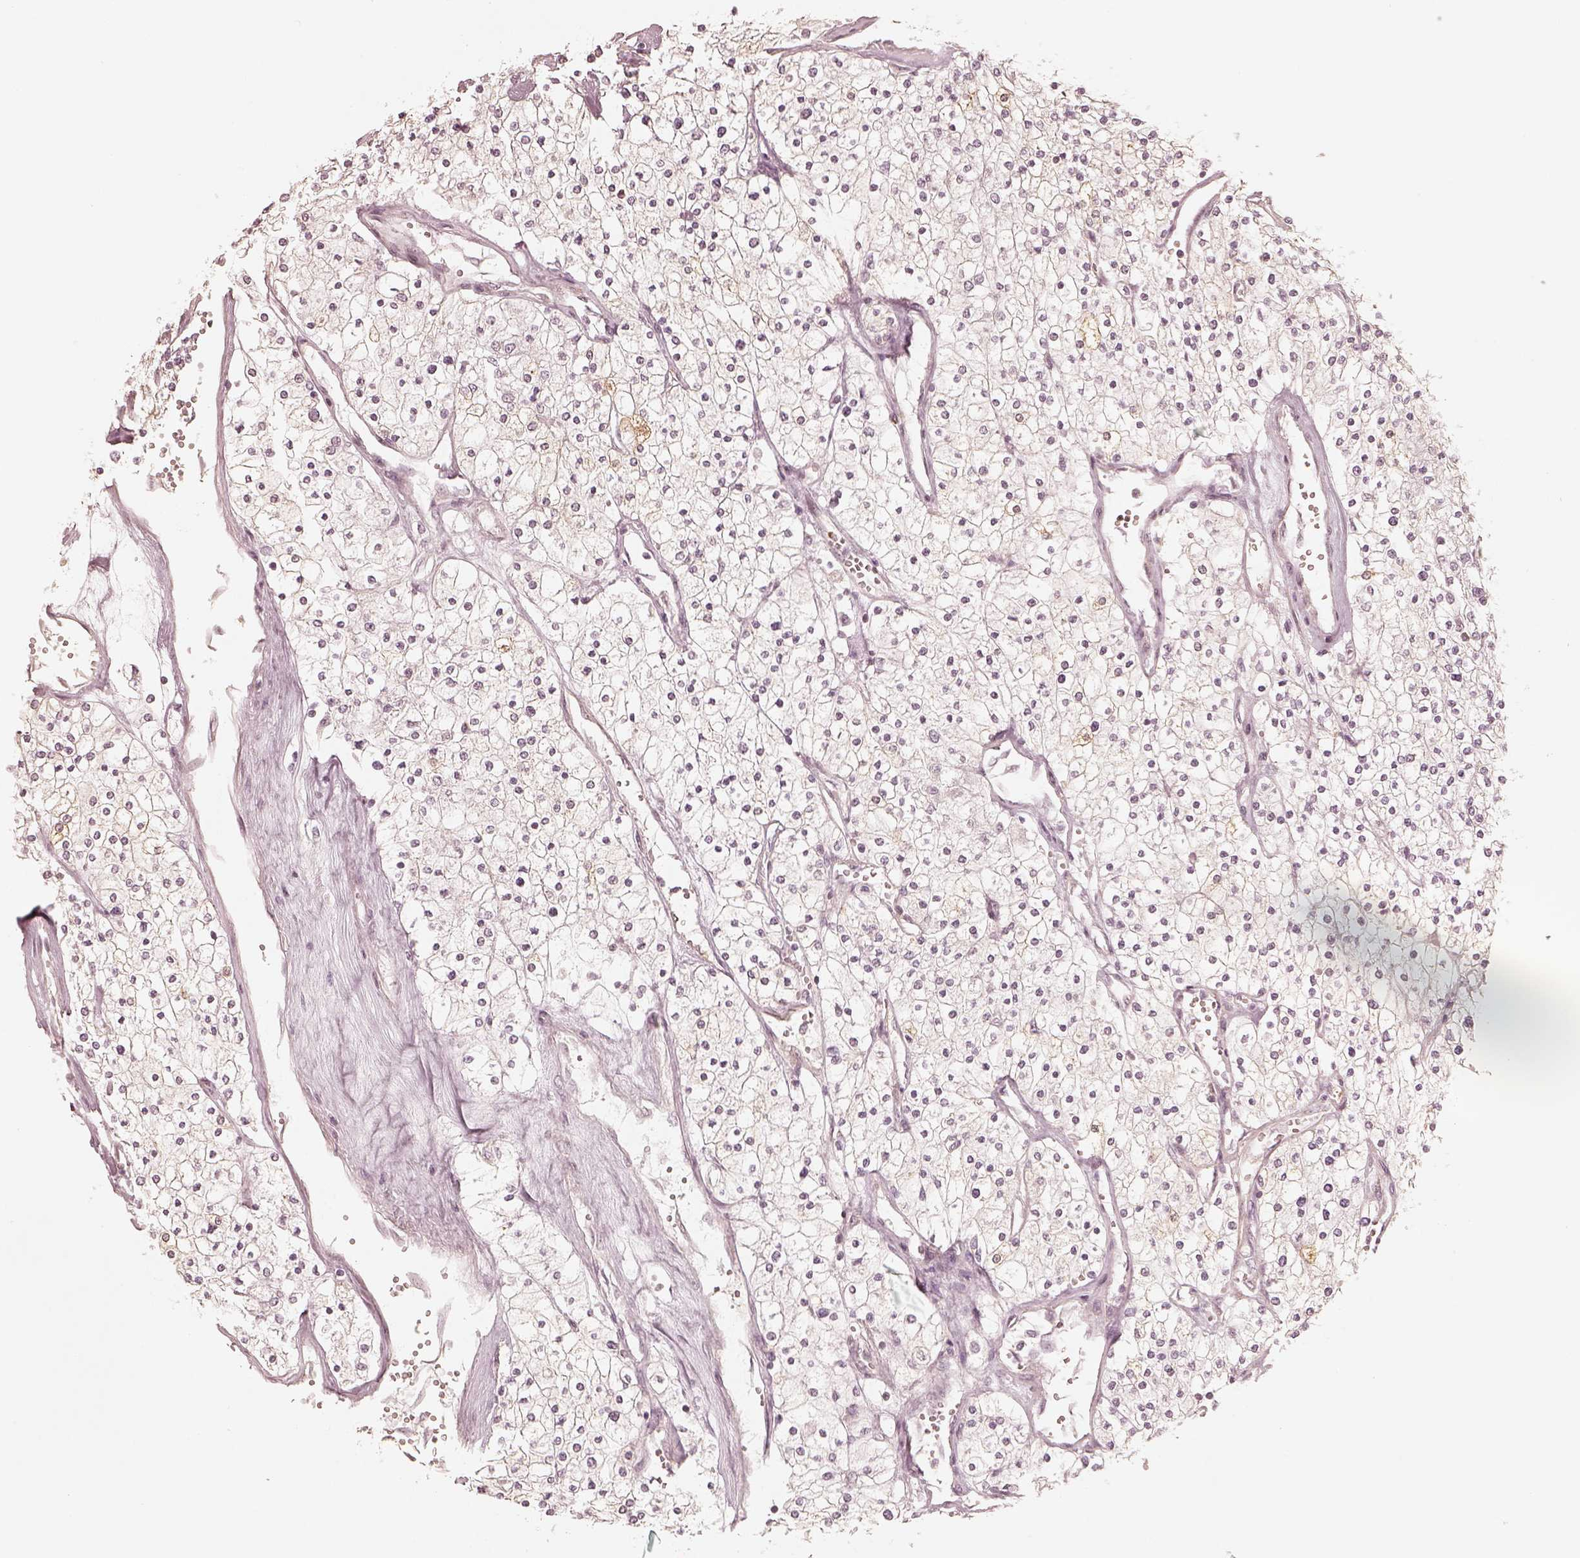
{"staining": {"intensity": "negative", "quantity": "none", "location": "none"}, "tissue": "renal cancer", "cell_type": "Tumor cells", "image_type": "cancer", "snomed": [{"axis": "morphology", "description": "Adenocarcinoma, NOS"}, {"axis": "topography", "description": "Kidney"}], "caption": "DAB immunohistochemical staining of human adenocarcinoma (renal) shows no significant expression in tumor cells.", "gene": "GORASP2", "patient": {"sex": "male", "age": 80}}